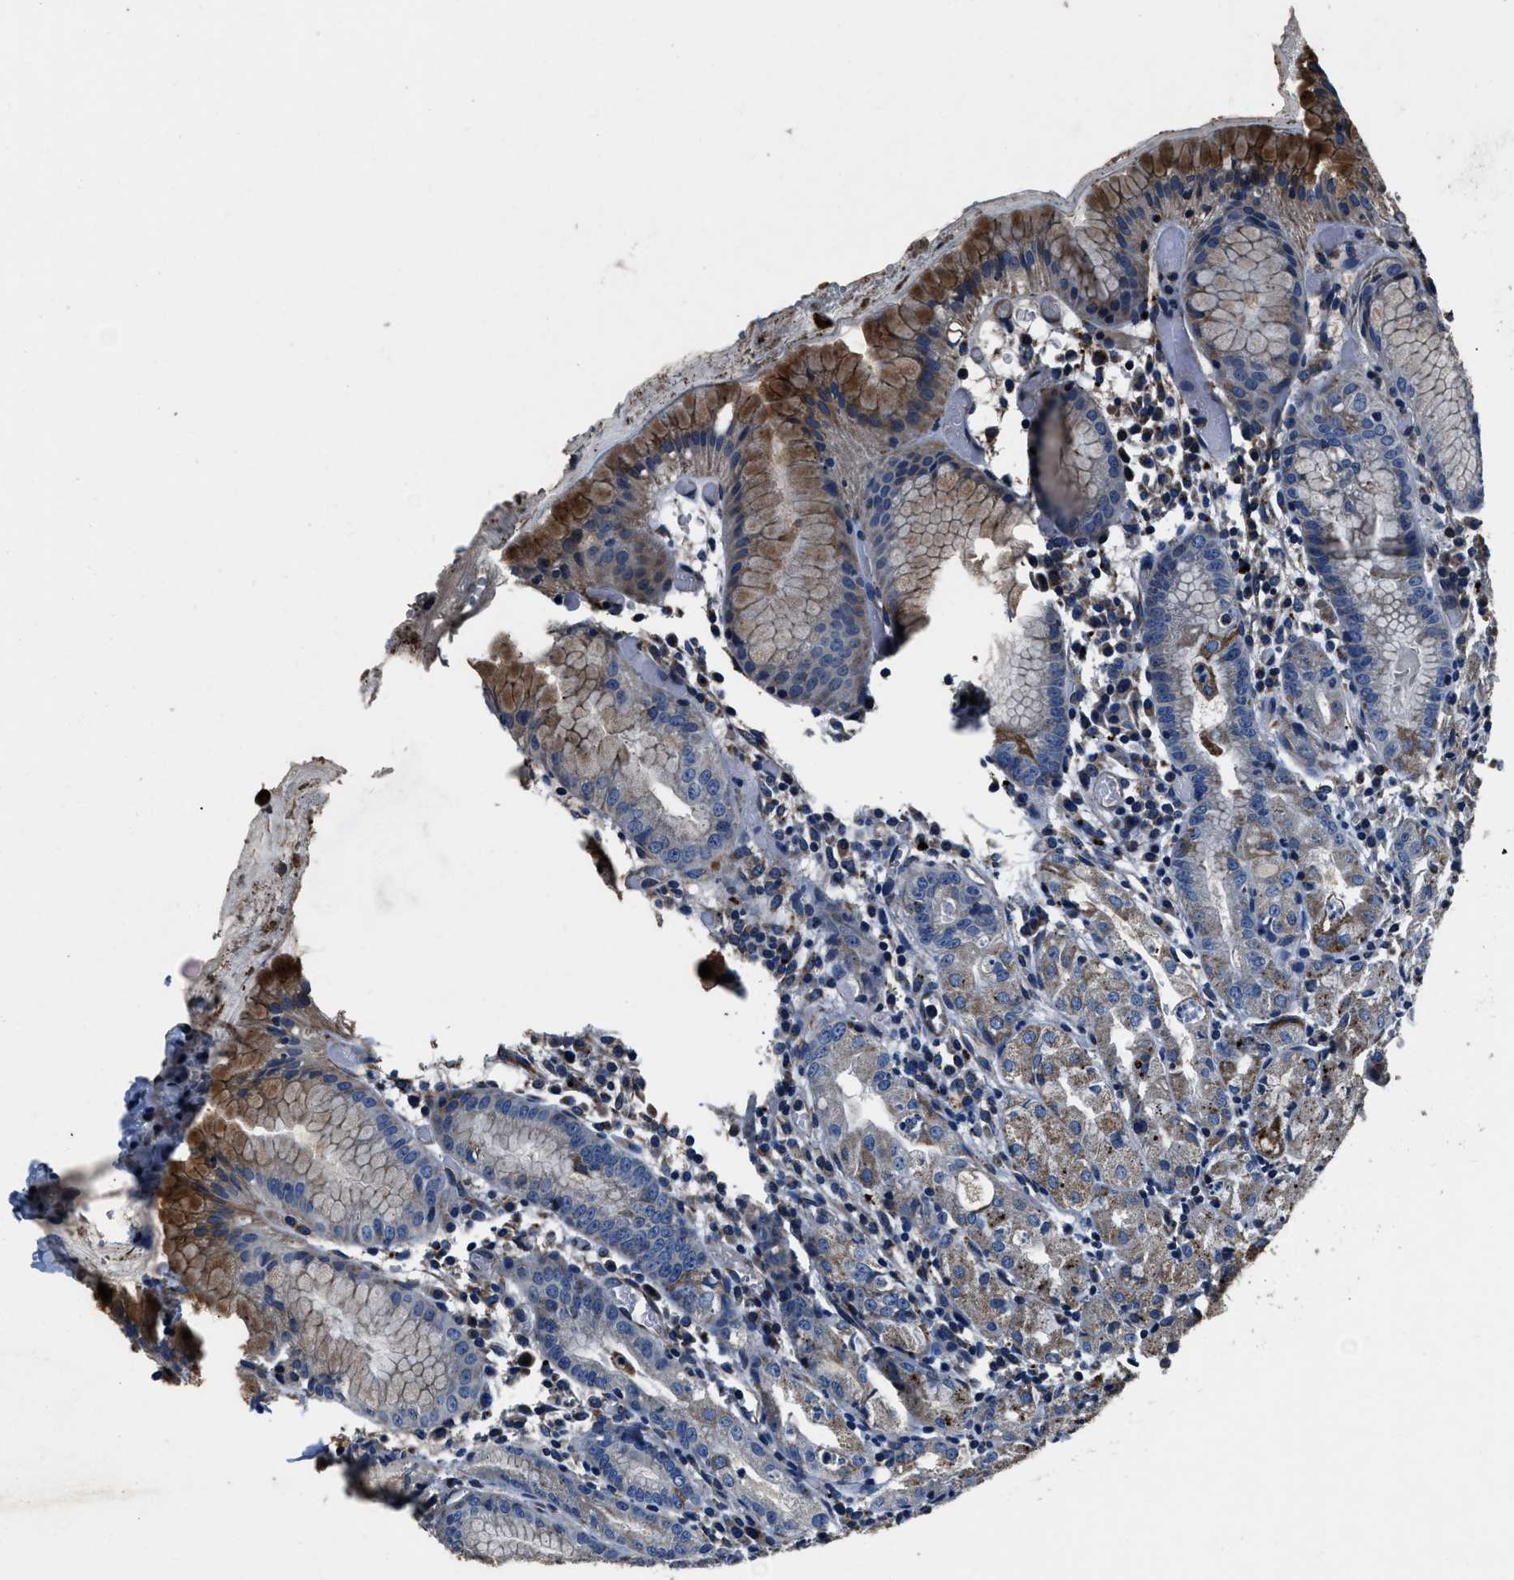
{"staining": {"intensity": "strong", "quantity": "25%-75%", "location": "cytoplasmic/membranous"}, "tissue": "stomach", "cell_type": "Glandular cells", "image_type": "normal", "snomed": [{"axis": "morphology", "description": "Normal tissue, NOS"}, {"axis": "topography", "description": "Stomach"}, {"axis": "topography", "description": "Stomach, lower"}], "caption": "Approximately 25%-75% of glandular cells in unremarkable human stomach reveal strong cytoplasmic/membranous protein positivity as visualized by brown immunohistochemical staining.", "gene": "OGDH", "patient": {"sex": "female", "age": 75}}